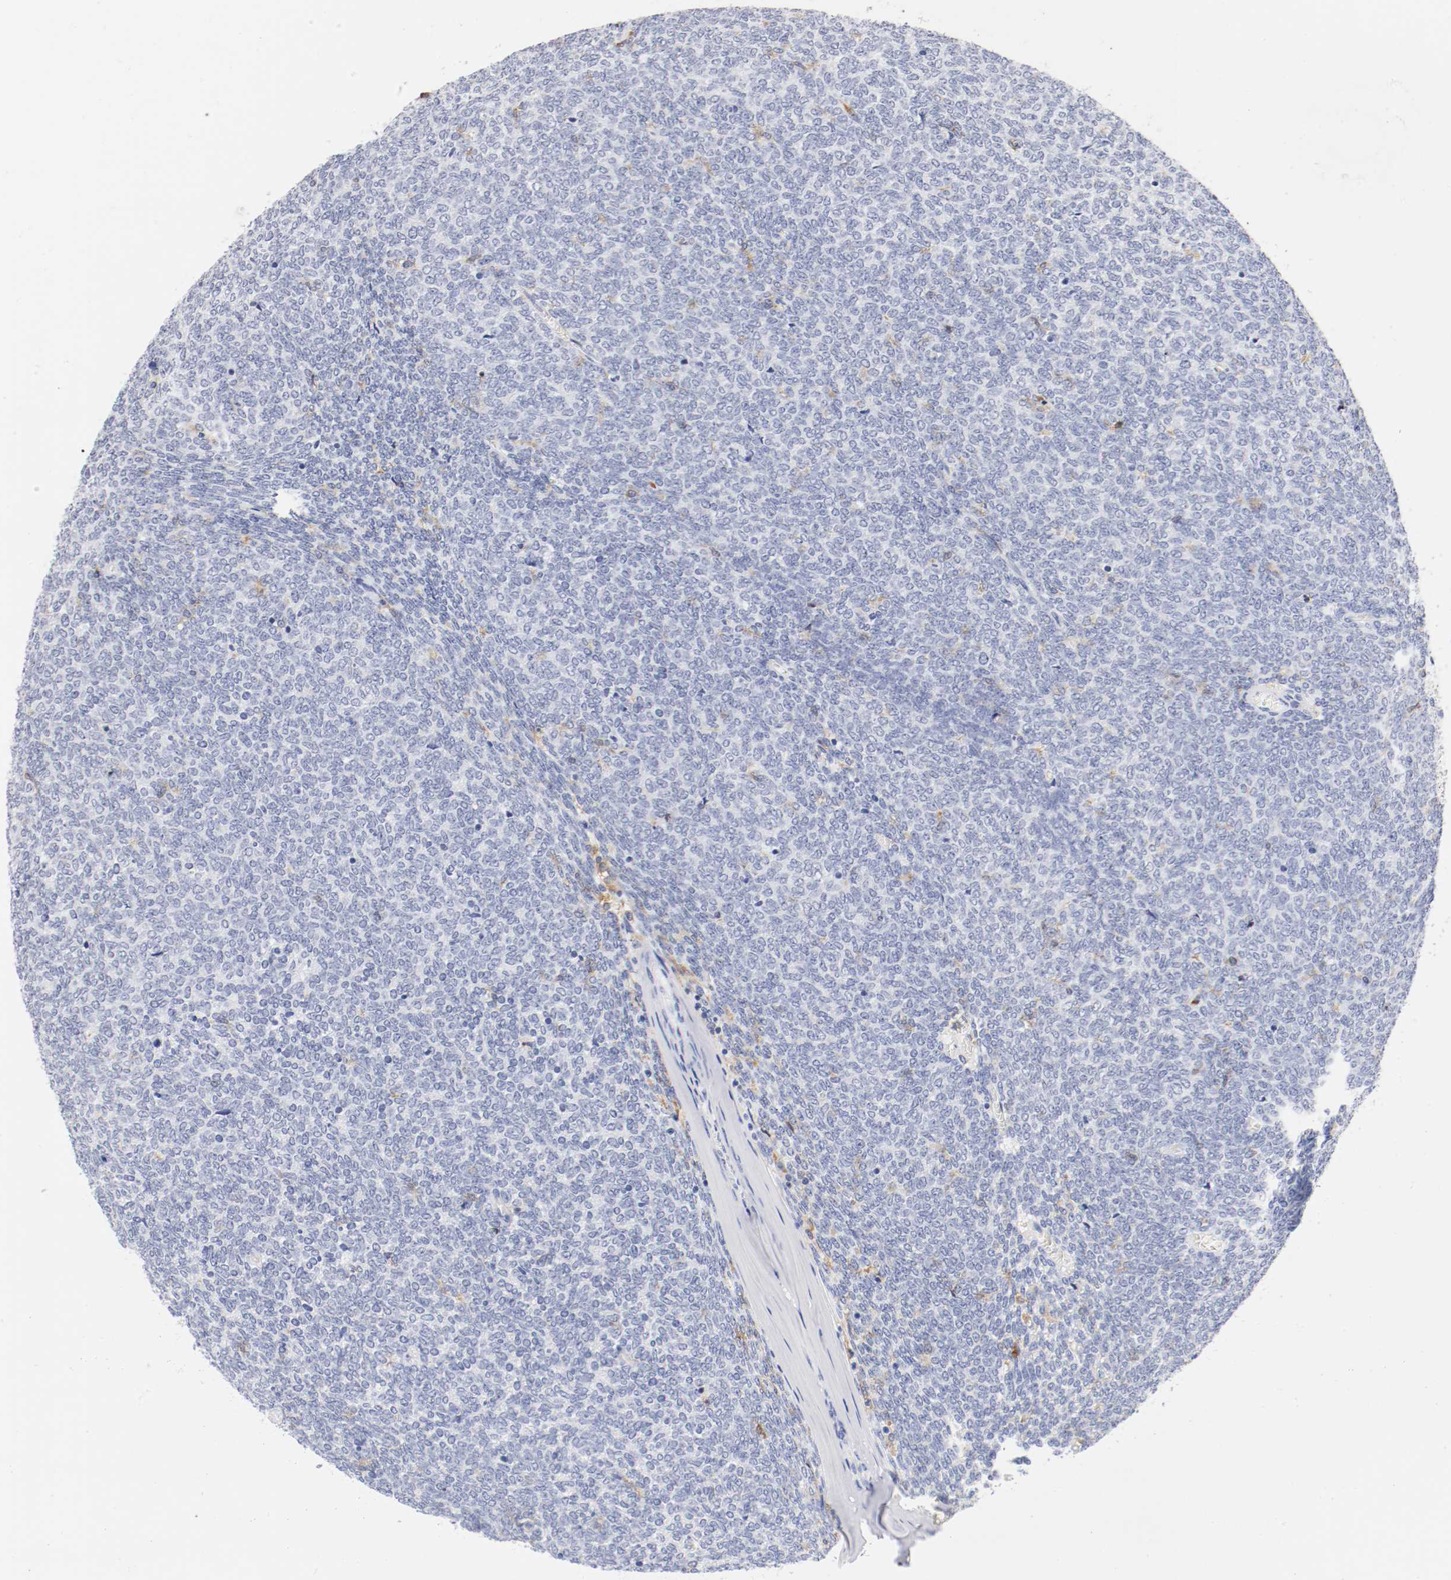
{"staining": {"intensity": "negative", "quantity": "none", "location": "none"}, "tissue": "renal cancer", "cell_type": "Tumor cells", "image_type": "cancer", "snomed": [{"axis": "morphology", "description": "Neoplasm, malignant, NOS"}, {"axis": "topography", "description": "Kidney"}], "caption": "The image shows no significant positivity in tumor cells of malignant neoplasm (renal). Nuclei are stained in blue.", "gene": "ITGAX", "patient": {"sex": "male", "age": 28}}